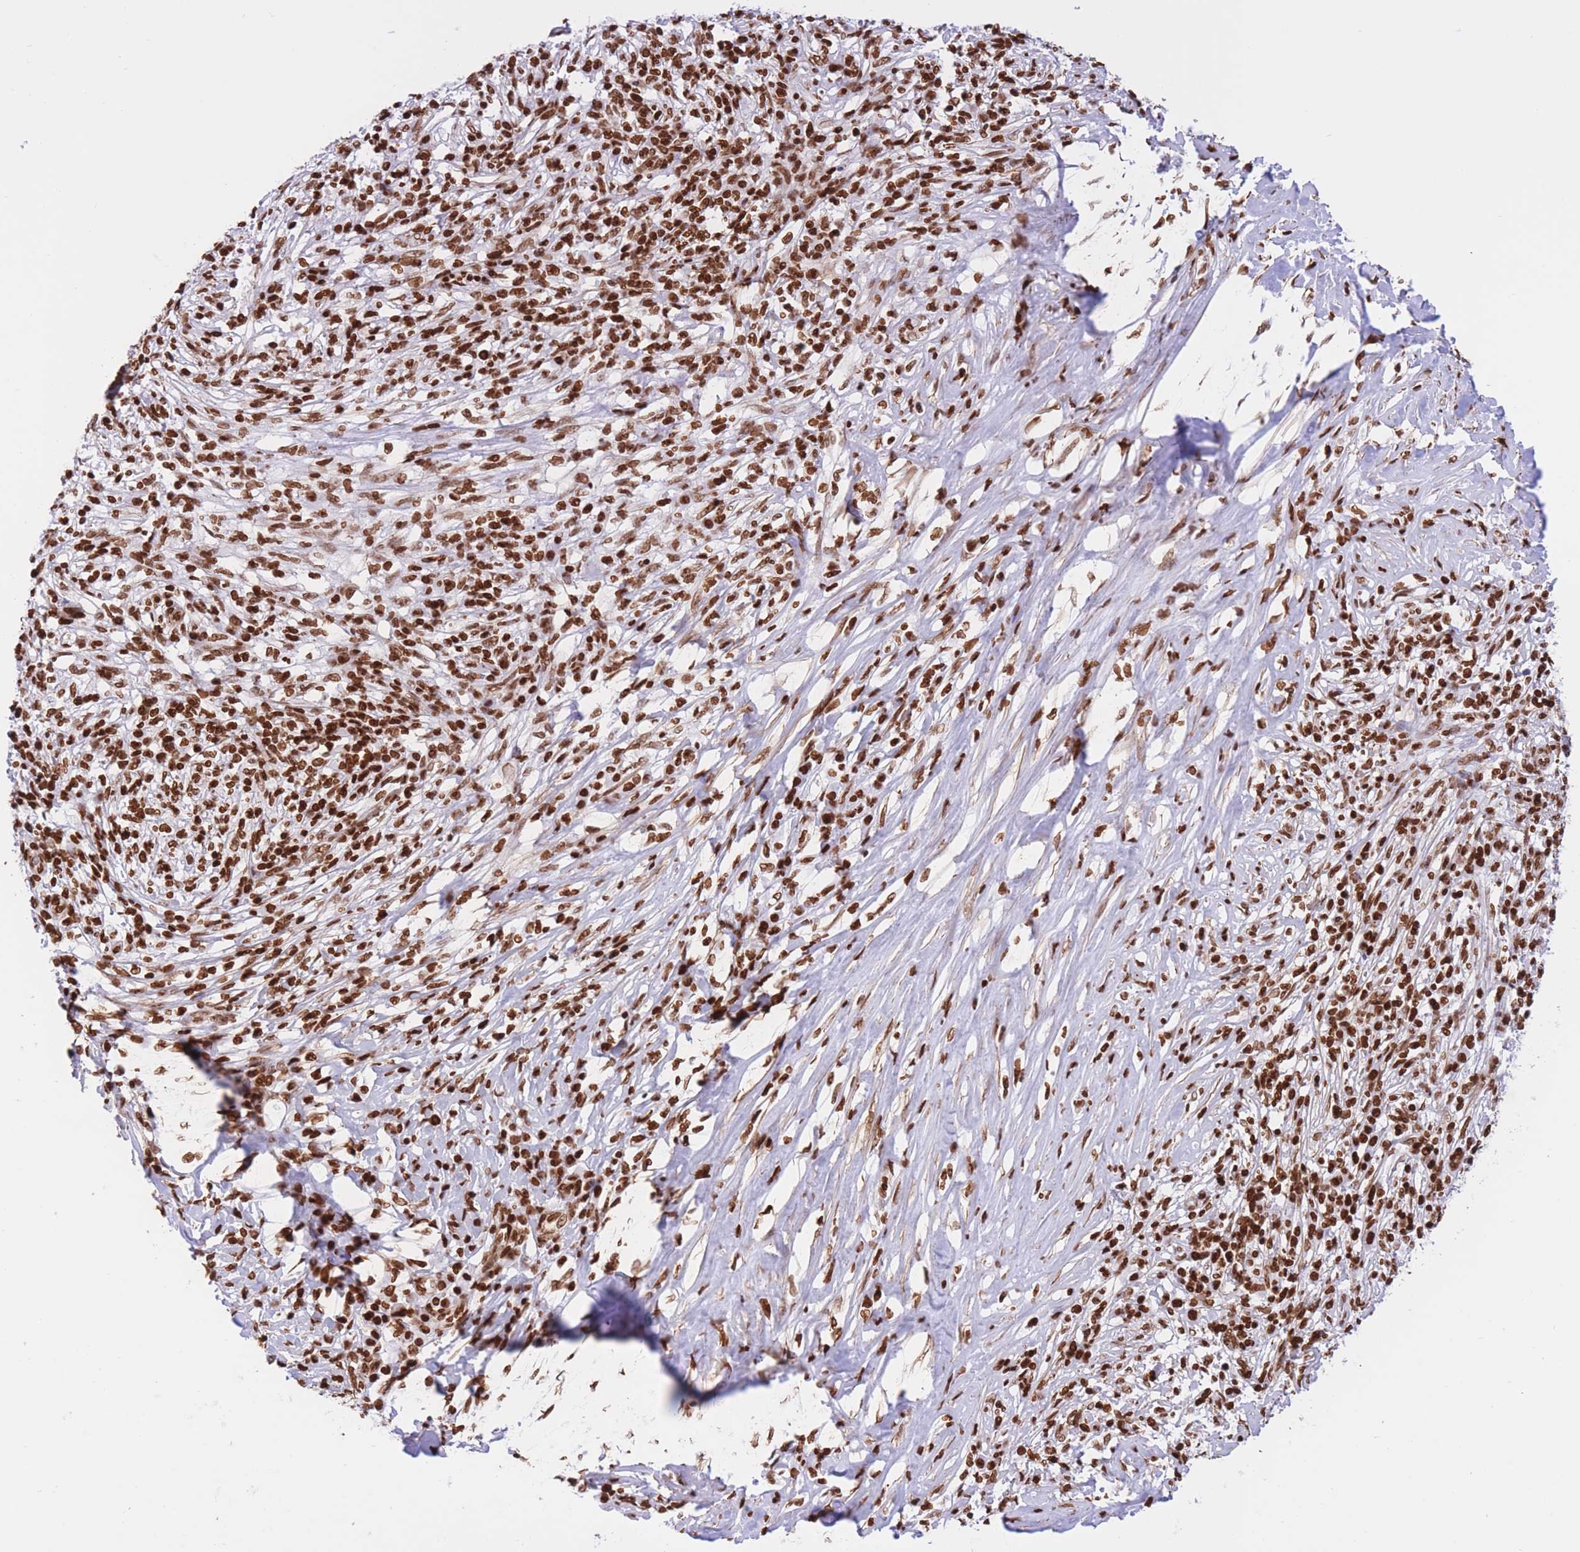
{"staining": {"intensity": "strong", "quantity": ">75%", "location": "nuclear"}, "tissue": "melanoma", "cell_type": "Tumor cells", "image_type": "cancer", "snomed": [{"axis": "morphology", "description": "Malignant melanoma, NOS"}, {"axis": "topography", "description": "Skin"}], "caption": "A brown stain shows strong nuclear positivity of a protein in human melanoma tumor cells.", "gene": "H2BC11", "patient": {"sex": "male", "age": 66}}